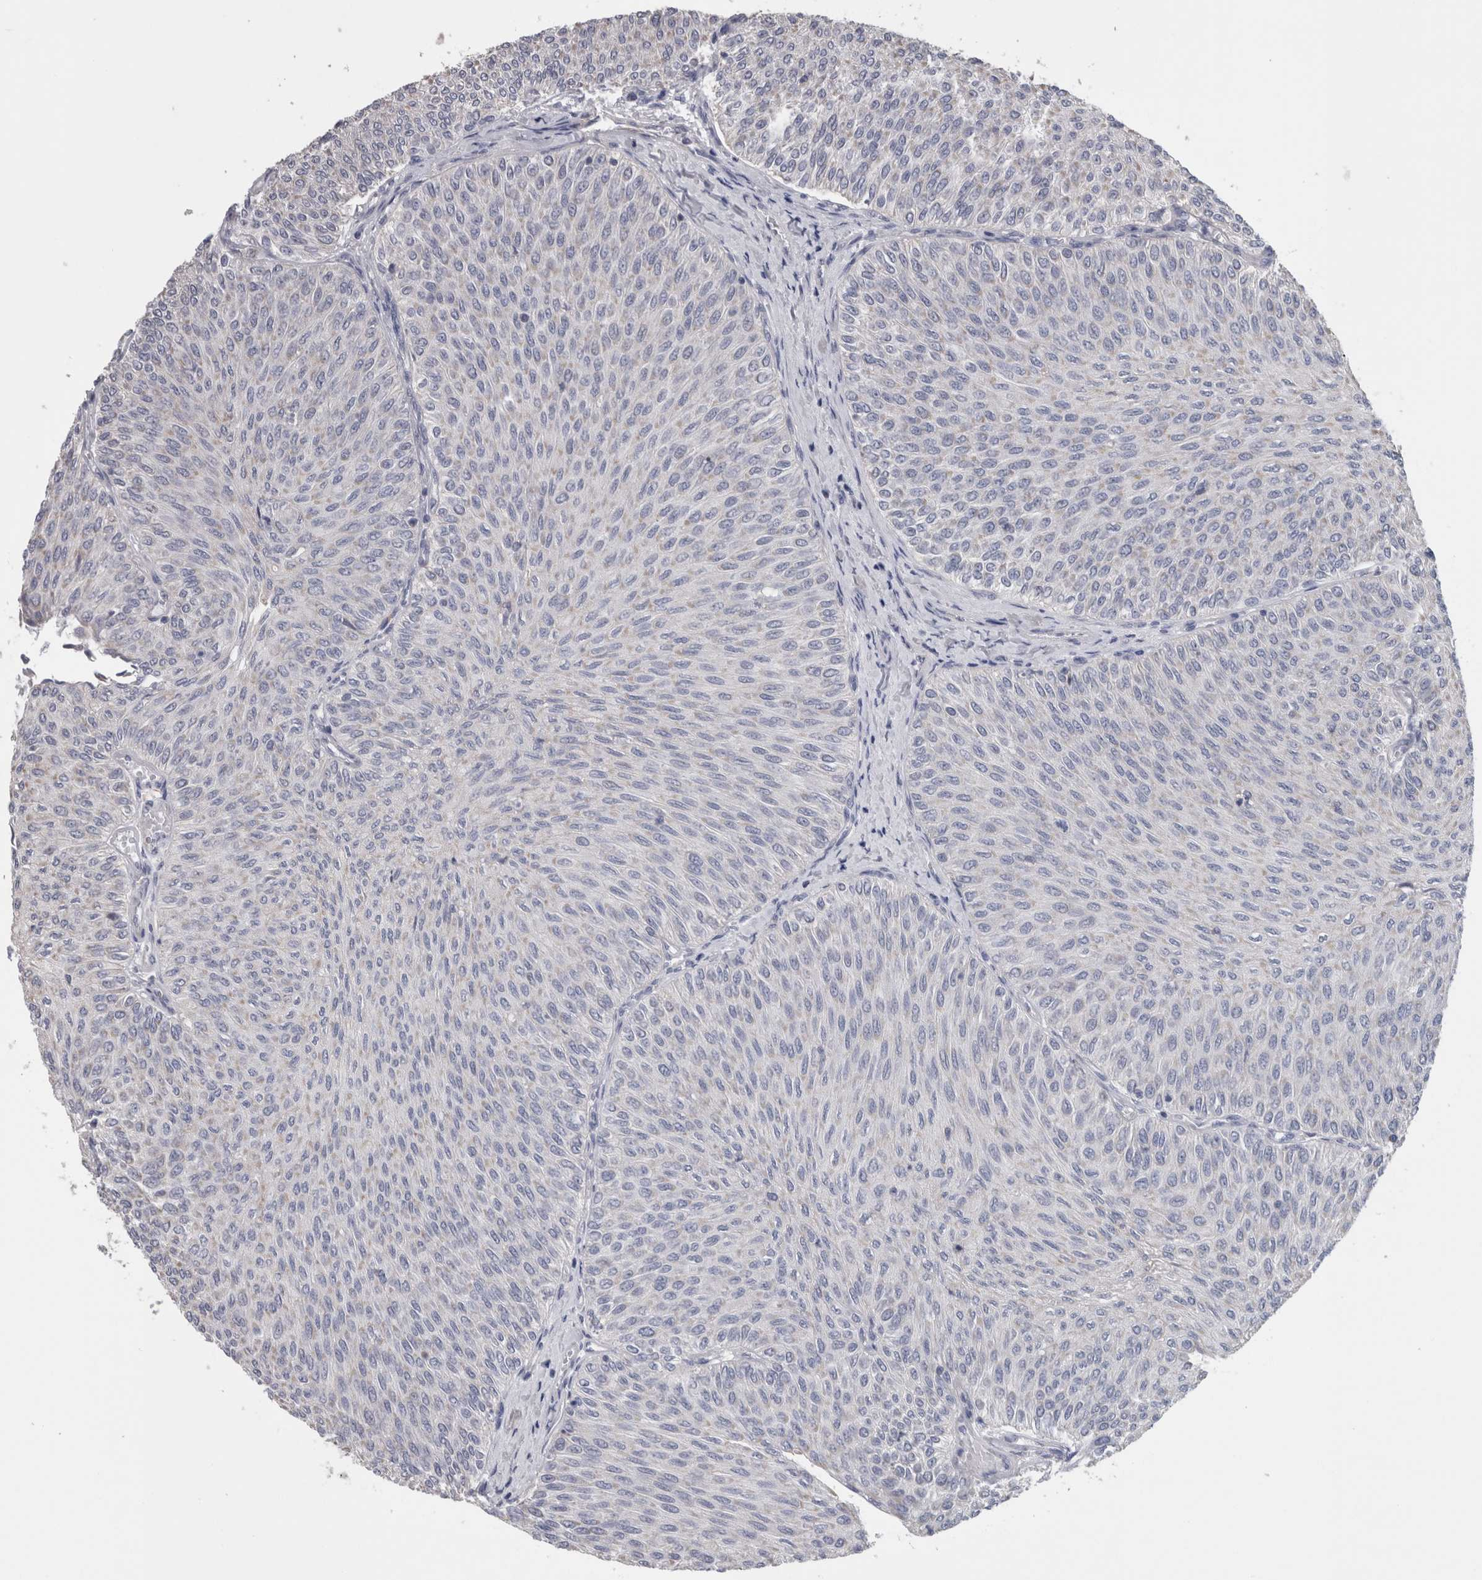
{"staining": {"intensity": "negative", "quantity": "none", "location": "none"}, "tissue": "urothelial cancer", "cell_type": "Tumor cells", "image_type": "cancer", "snomed": [{"axis": "morphology", "description": "Urothelial carcinoma, Low grade"}, {"axis": "topography", "description": "Urinary bladder"}], "caption": "Low-grade urothelial carcinoma stained for a protein using IHC demonstrates no positivity tumor cells.", "gene": "GDAP1", "patient": {"sex": "male", "age": 78}}